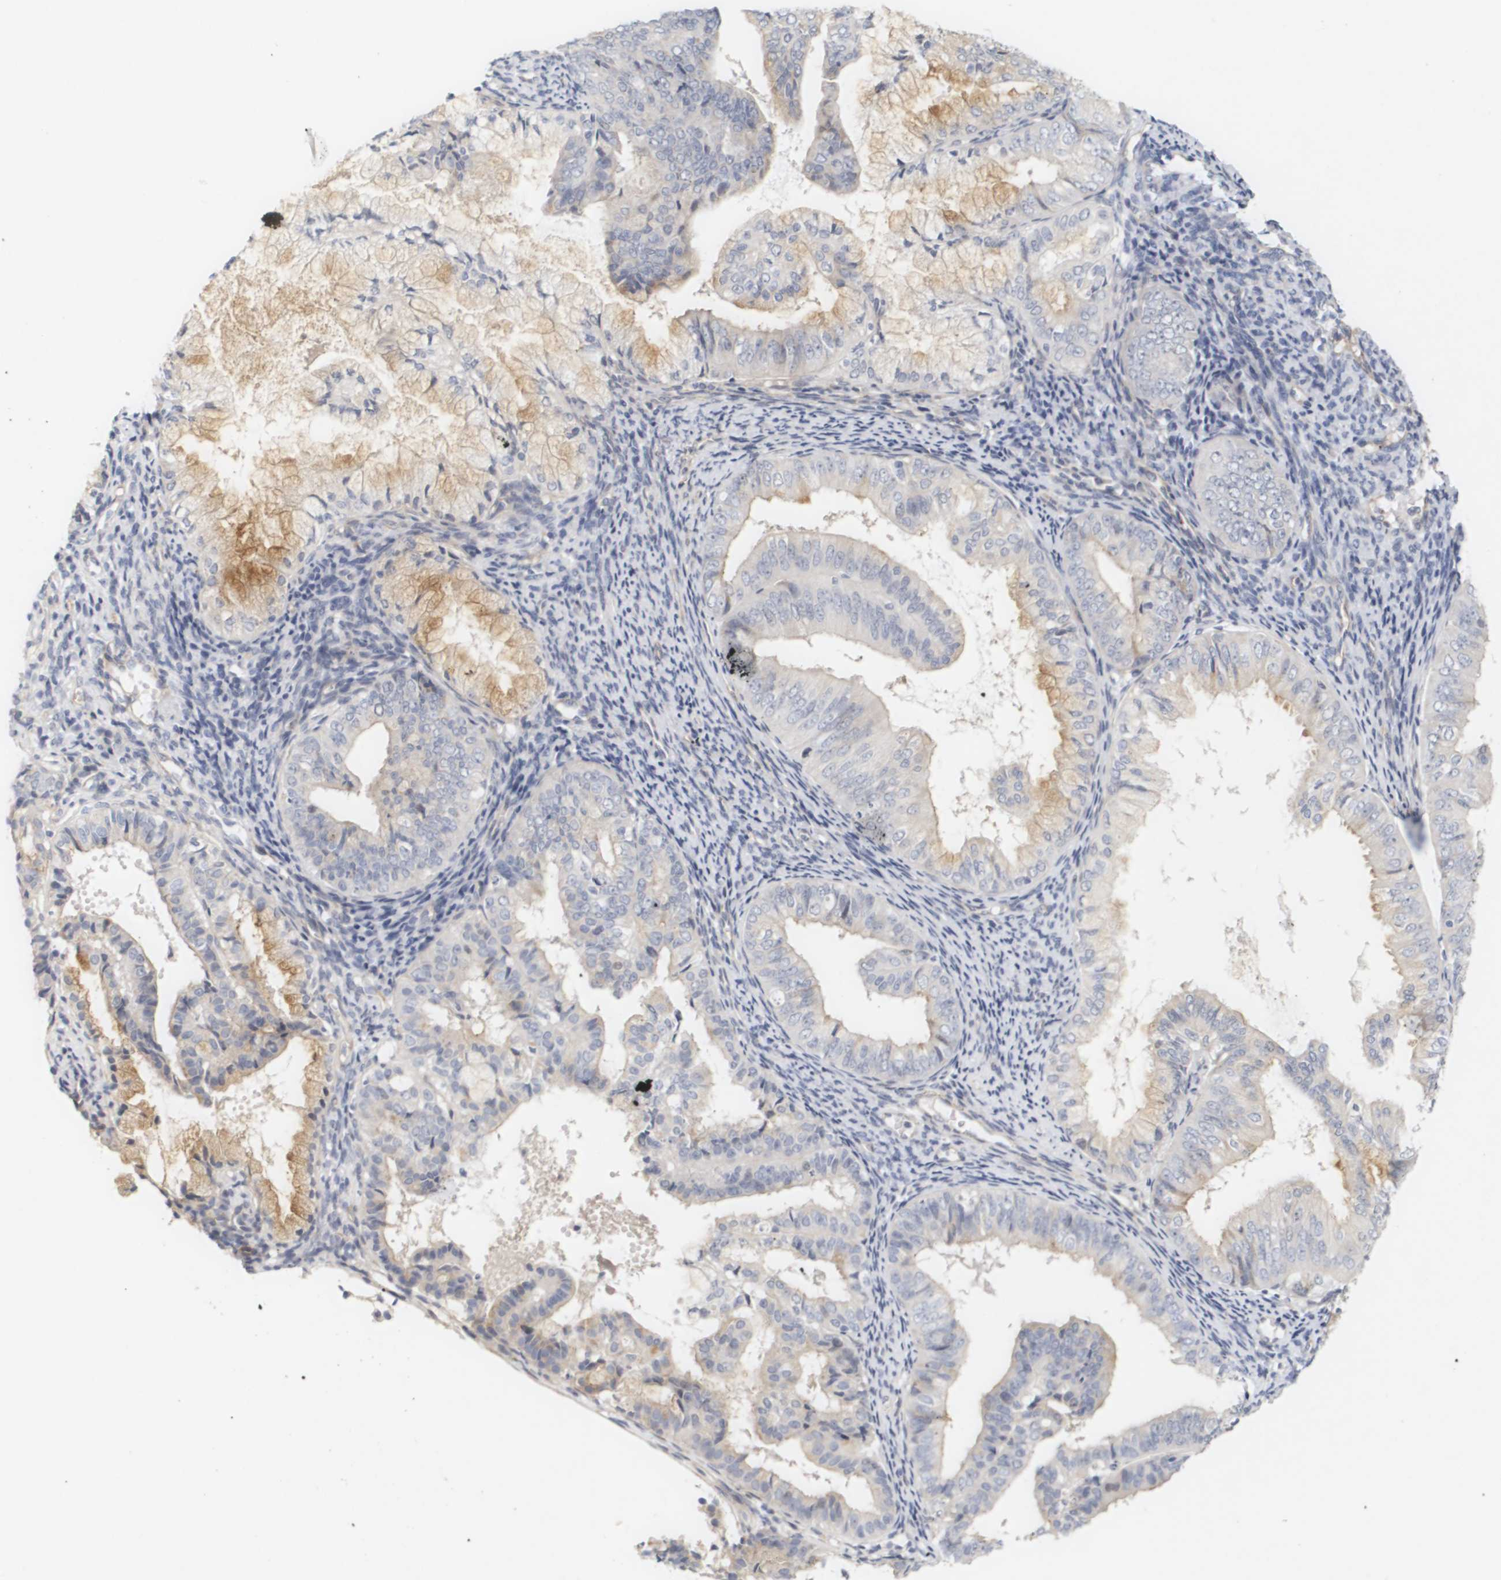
{"staining": {"intensity": "moderate", "quantity": "<25%", "location": "cytoplasmic/membranous"}, "tissue": "endometrial cancer", "cell_type": "Tumor cells", "image_type": "cancer", "snomed": [{"axis": "morphology", "description": "Adenocarcinoma, NOS"}, {"axis": "topography", "description": "Endometrium"}], "caption": "Brown immunohistochemical staining in endometrial cancer shows moderate cytoplasmic/membranous staining in about <25% of tumor cells.", "gene": "CYB561", "patient": {"sex": "female", "age": 63}}